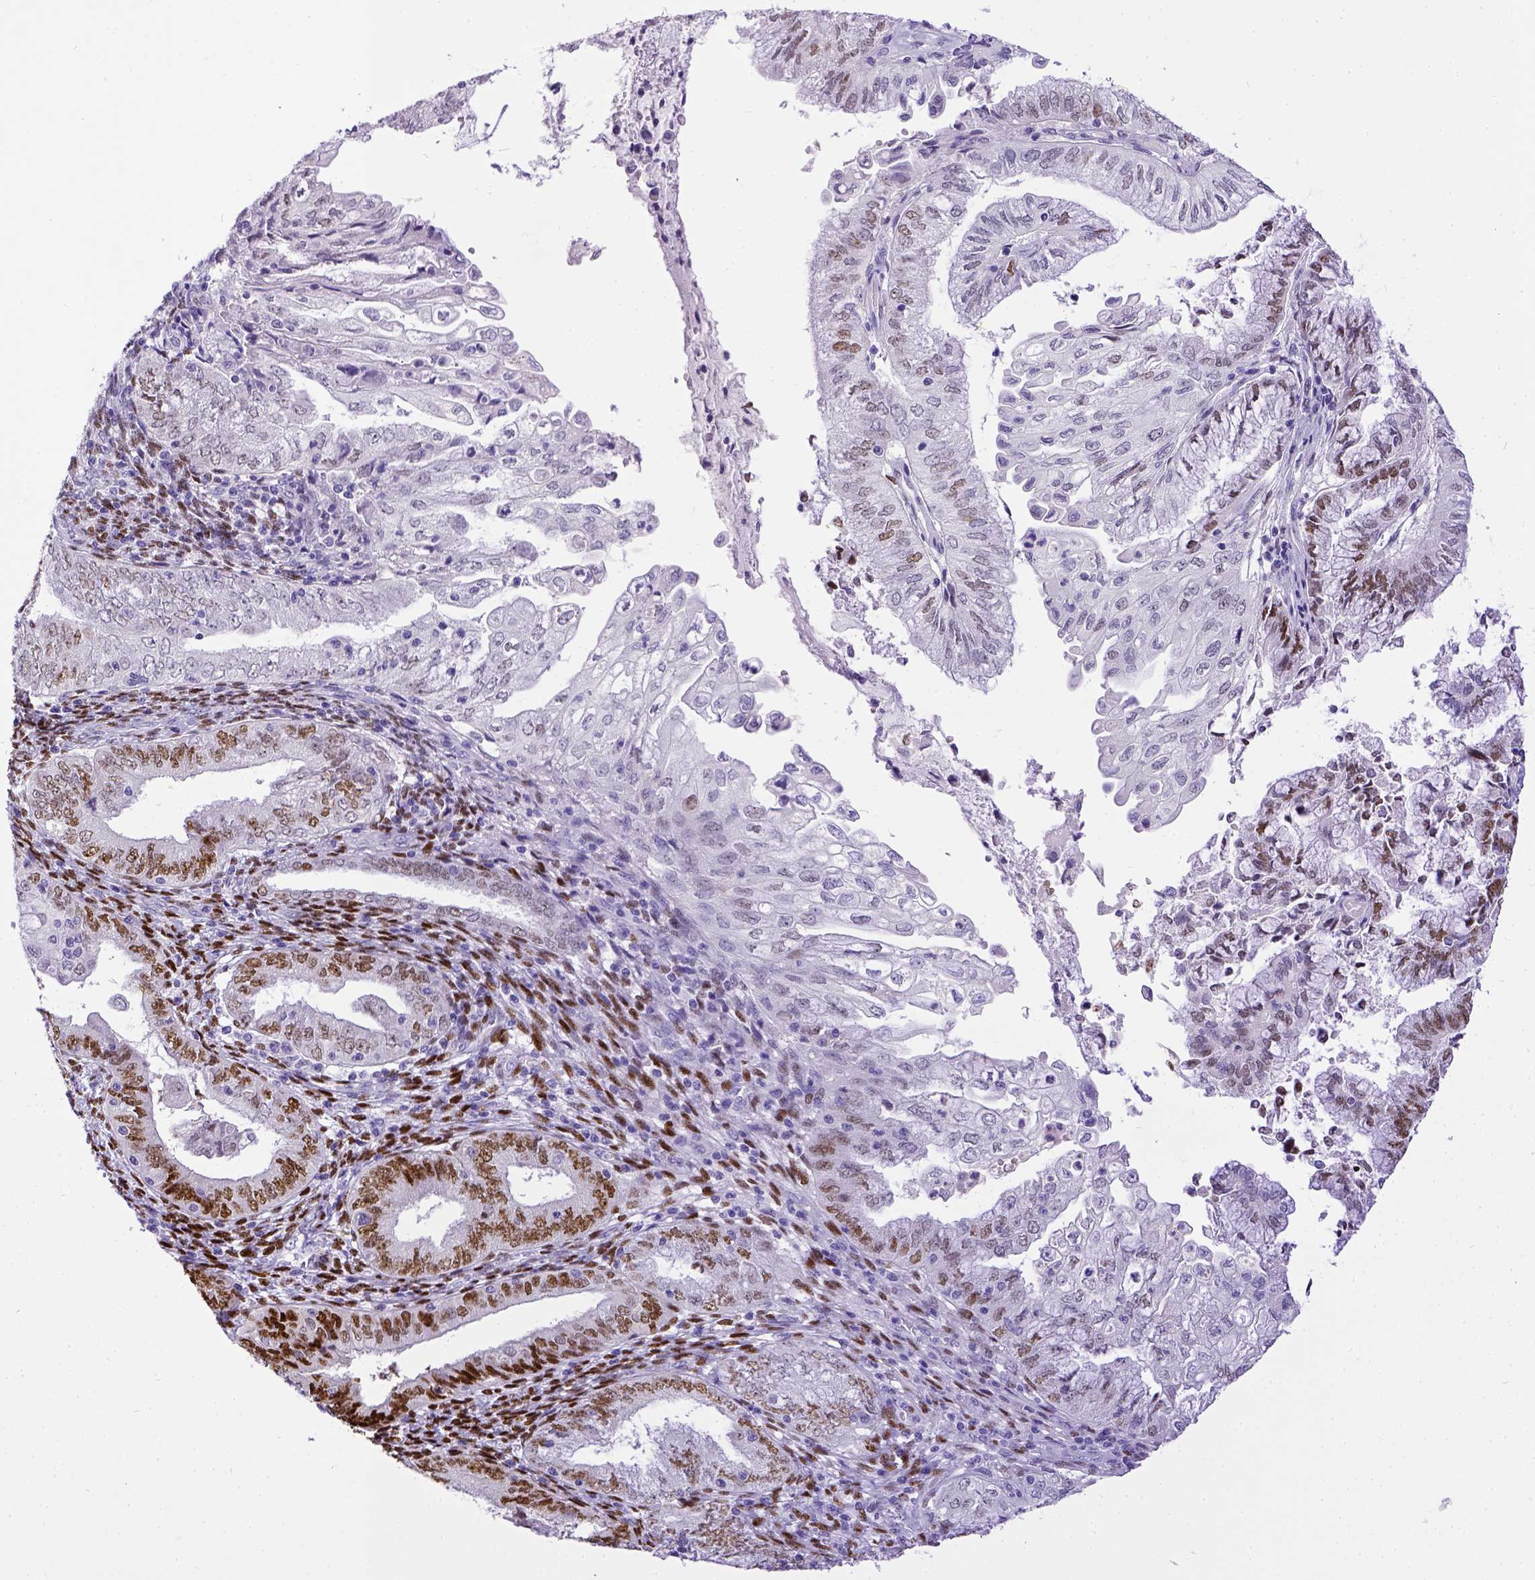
{"staining": {"intensity": "moderate", "quantity": "<25%", "location": "nuclear"}, "tissue": "endometrial cancer", "cell_type": "Tumor cells", "image_type": "cancer", "snomed": [{"axis": "morphology", "description": "Adenocarcinoma, NOS"}, {"axis": "topography", "description": "Endometrium"}], "caption": "A low amount of moderate nuclear expression is appreciated in about <25% of tumor cells in adenocarcinoma (endometrial) tissue.", "gene": "ESR1", "patient": {"sex": "female", "age": 55}}